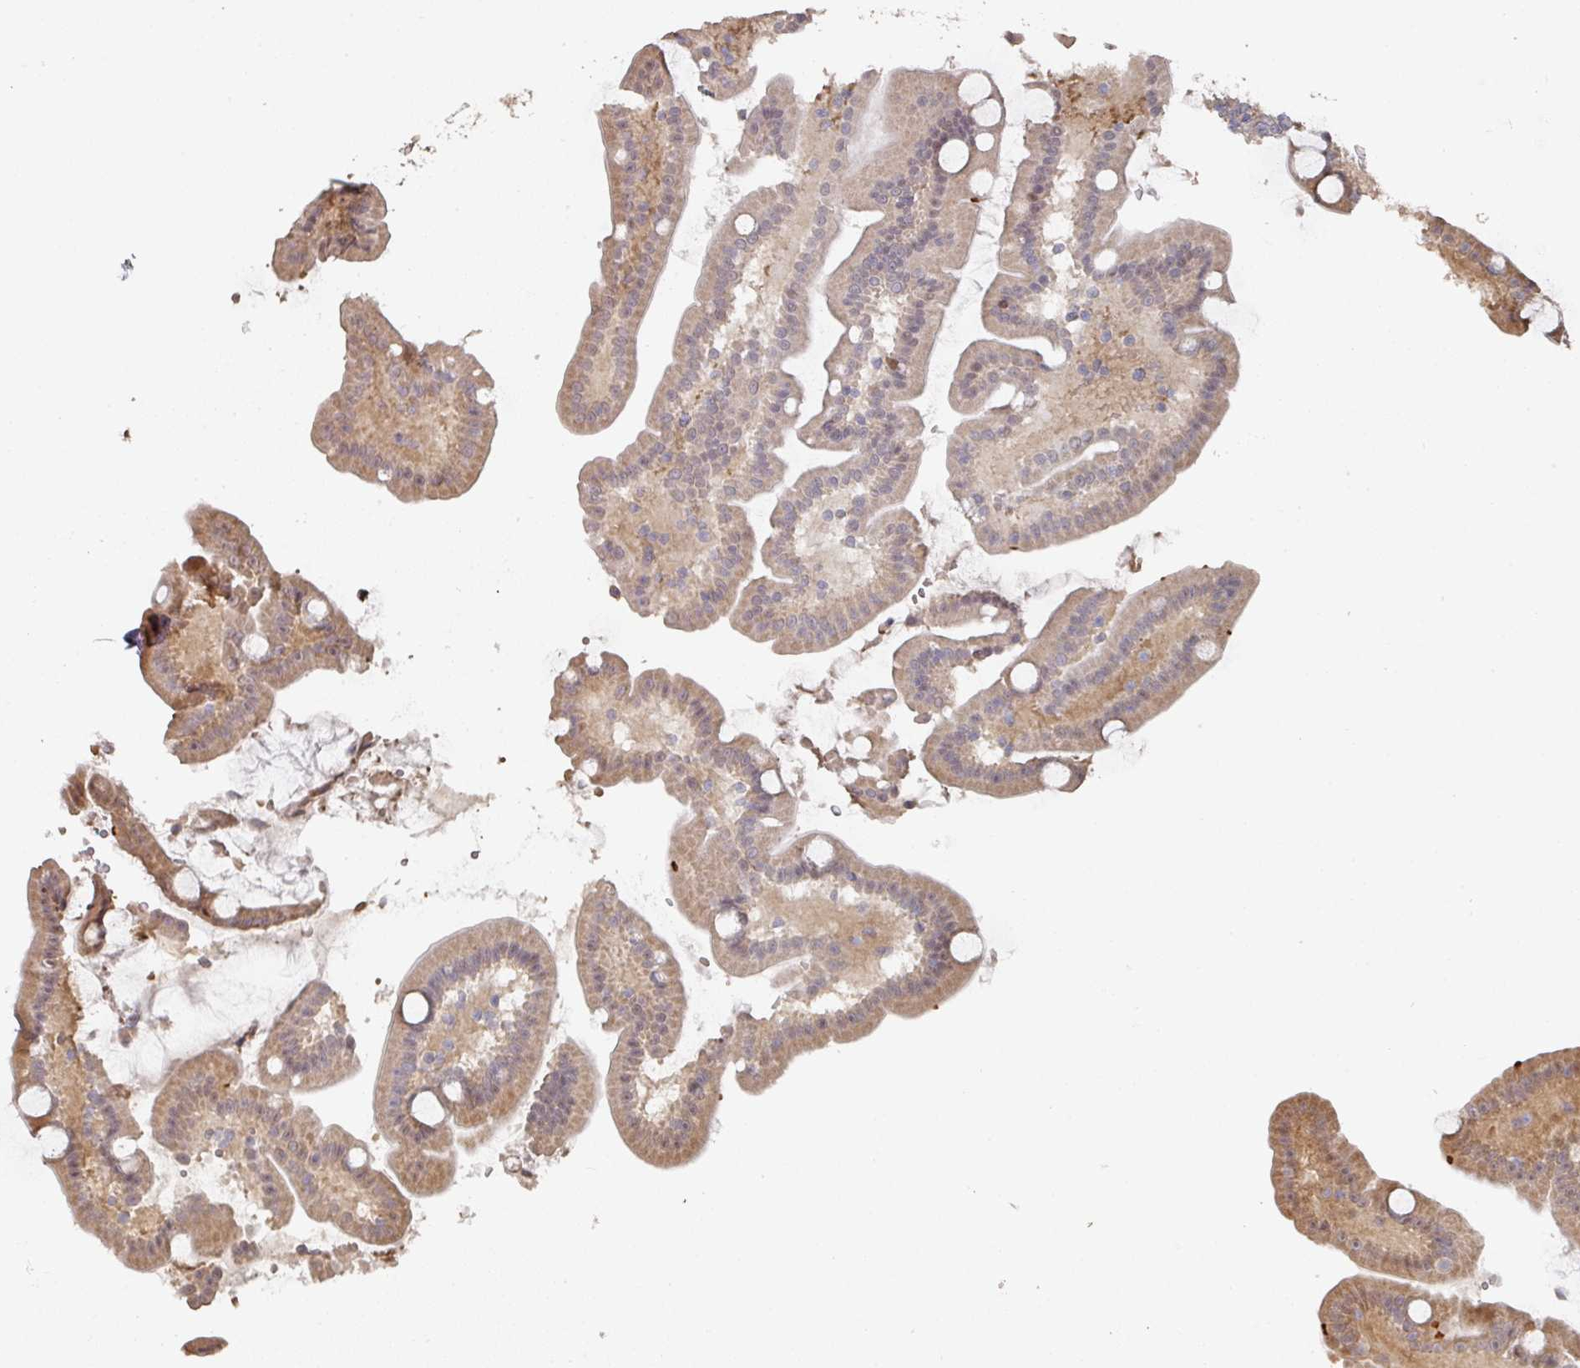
{"staining": {"intensity": "moderate", "quantity": "25%-75%", "location": "cytoplasmic/membranous"}, "tissue": "duodenum", "cell_type": "Glandular cells", "image_type": "normal", "snomed": [{"axis": "morphology", "description": "Normal tissue, NOS"}, {"axis": "topography", "description": "Duodenum"}], "caption": "A brown stain shows moderate cytoplasmic/membranous staining of a protein in glandular cells of normal human duodenum. Using DAB (brown) and hematoxylin (blue) stains, captured at high magnification using brightfield microscopy.", "gene": "CA7", "patient": {"sex": "male", "age": 55}}